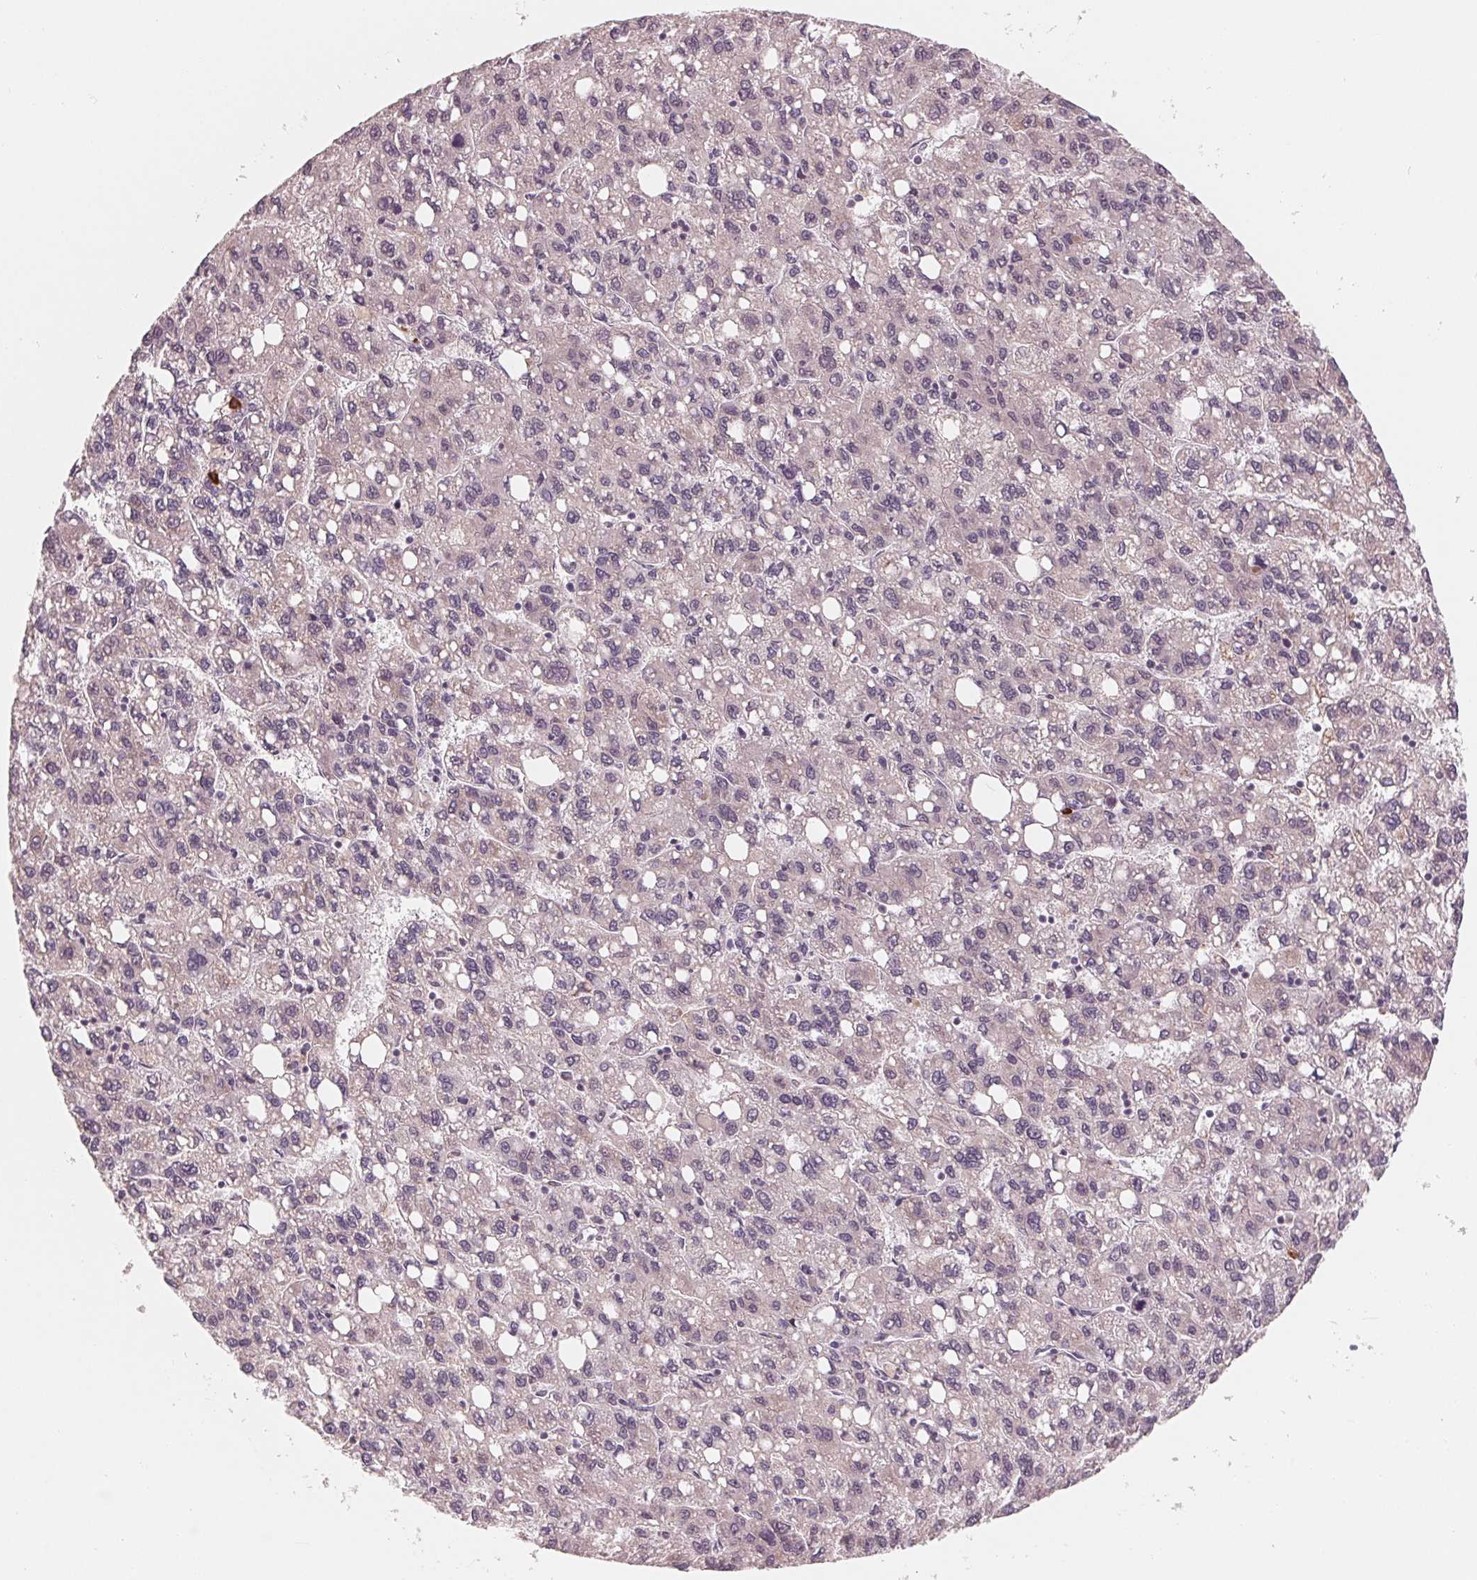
{"staining": {"intensity": "negative", "quantity": "none", "location": "none"}, "tissue": "liver cancer", "cell_type": "Tumor cells", "image_type": "cancer", "snomed": [{"axis": "morphology", "description": "Carcinoma, Hepatocellular, NOS"}, {"axis": "topography", "description": "Liver"}], "caption": "Tumor cells show no significant positivity in liver cancer (hepatocellular carcinoma).", "gene": "GIGYF2", "patient": {"sex": "female", "age": 82}}